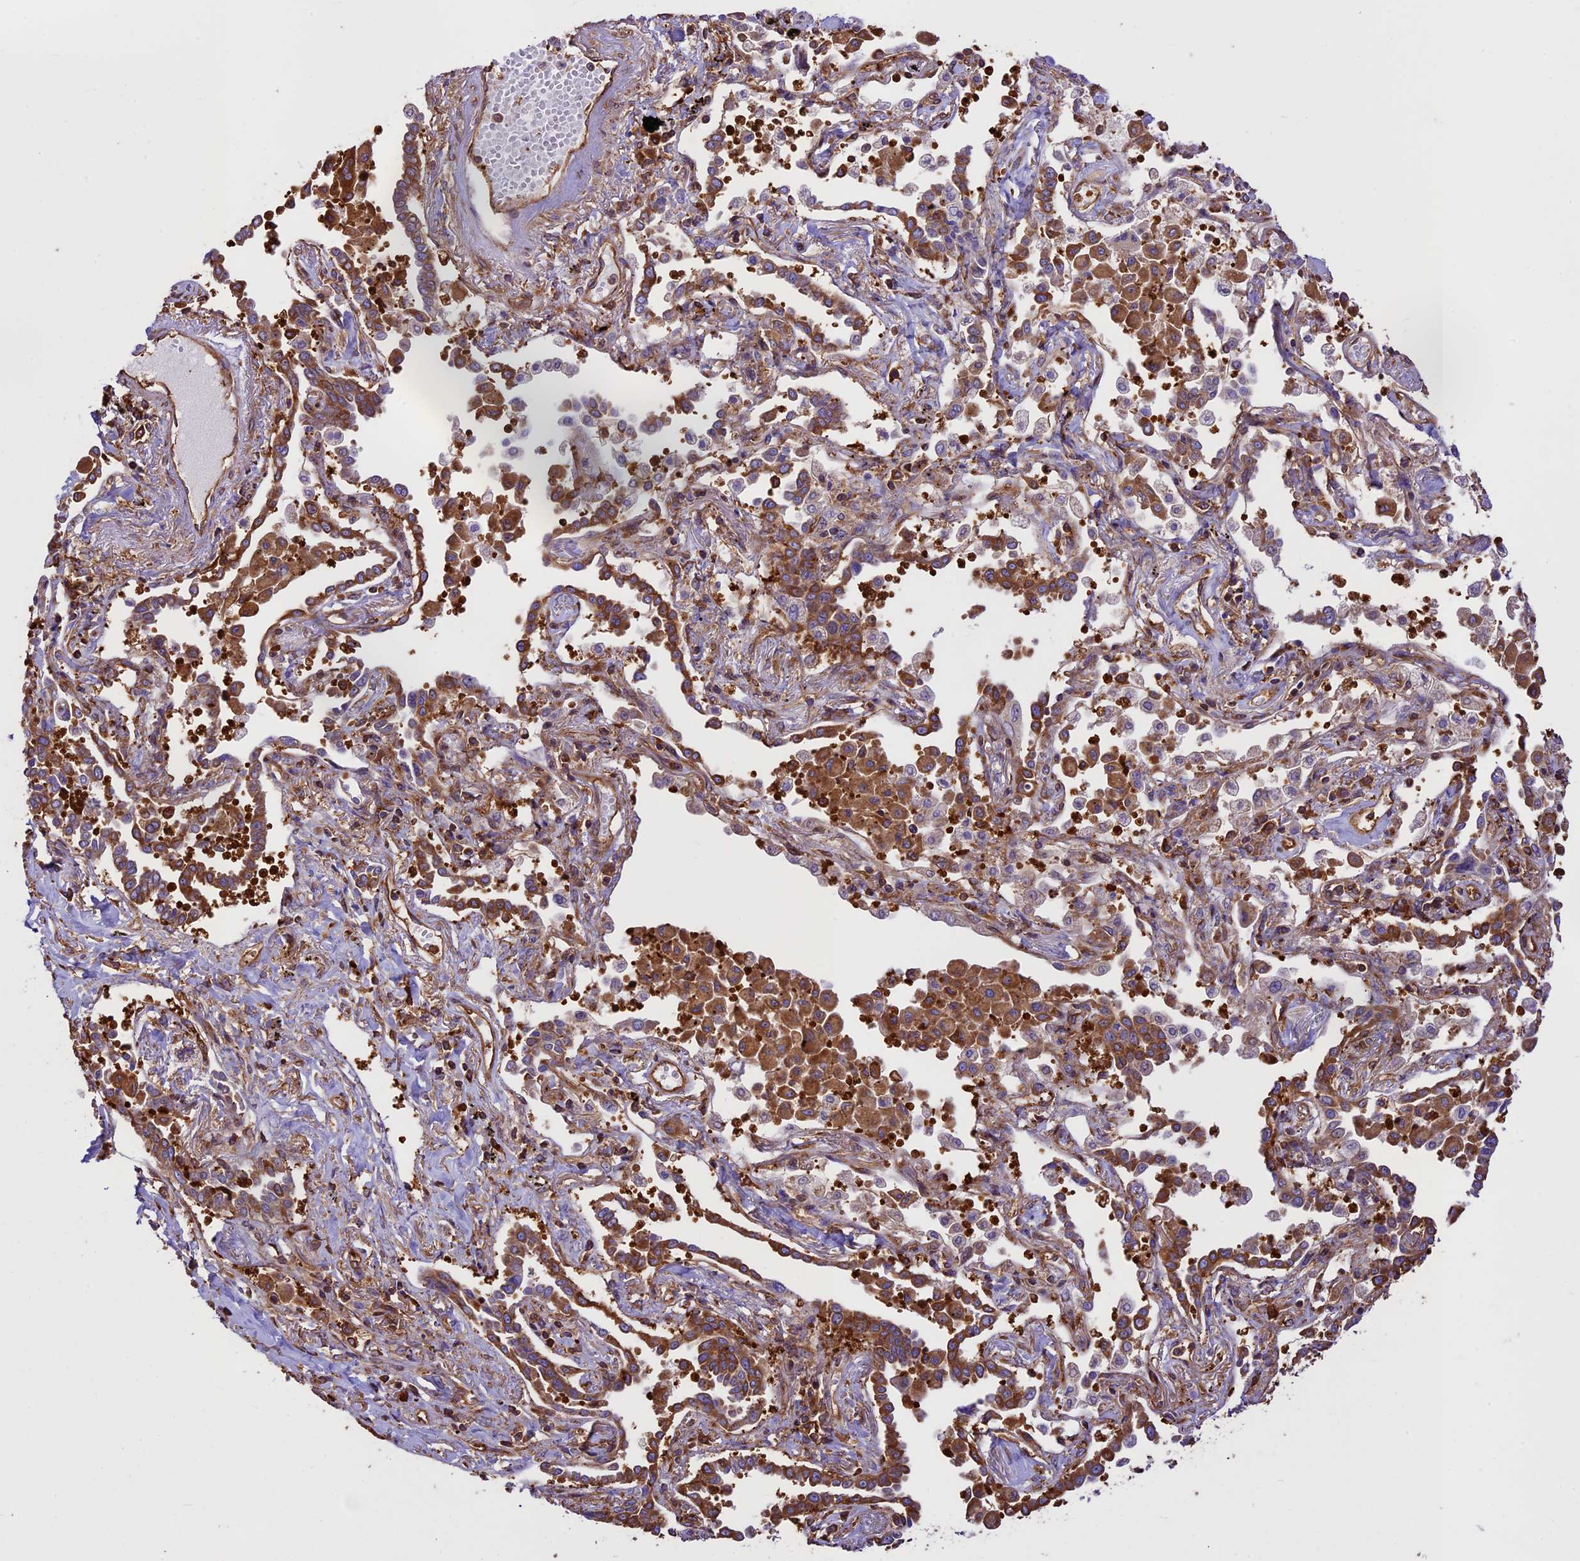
{"staining": {"intensity": "moderate", "quantity": ">75%", "location": "cytoplasmic/membranous"}, "tissue": "lung cancer", "cell_type": "Tumor cells", "image_type": "cancer", "snomed": [{"axis": "morphology", "description": "Adenocarcinoma, NOS"}, {"axis": "topography", "description": "Lung"}], "caption": "Lung cancer stained for a protein (brown) displays moderate cytoplasmic/membranous positive staining in approximately >75% of tumor cells.", "gene": "KARS1", "patient": {"sex": "male", "age": 67}}